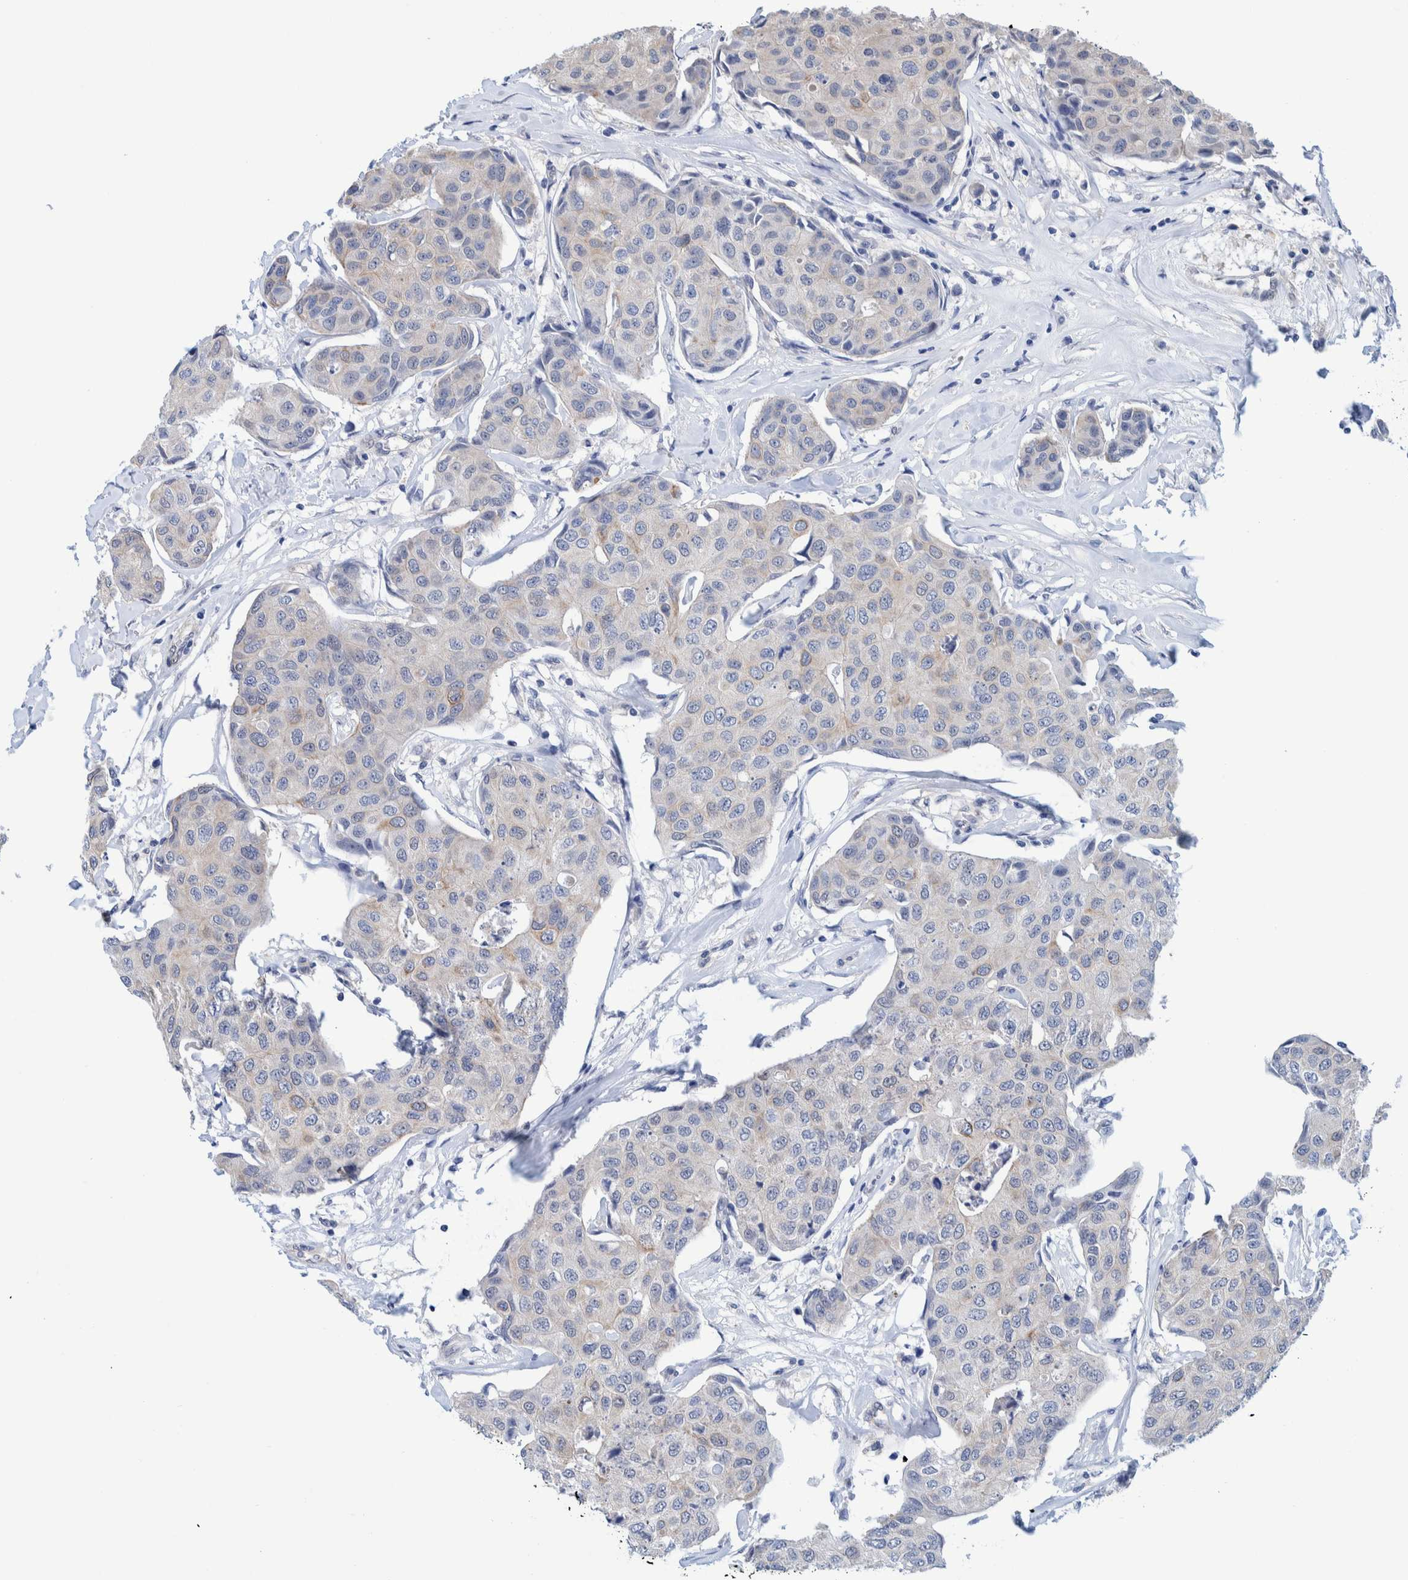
{"staining": {"intensity": "weak", "quantity": "<25%", "location": "cytoplasmic/membranous"}, "tissue": "breast cancer", "cell_type": "Tumor cells", "image_type": "cancer", "snomed": [{"axis": "morphology", "description": "Duct carcinoma"}, {"axis": "topography", "description": "Breast"}], "caption": "Breast cancer was stained to show a protein in brown. There is no significant staining in tumor cells.", "gene": "PFAS", "patient": {"sex": "female", "age": 80}}